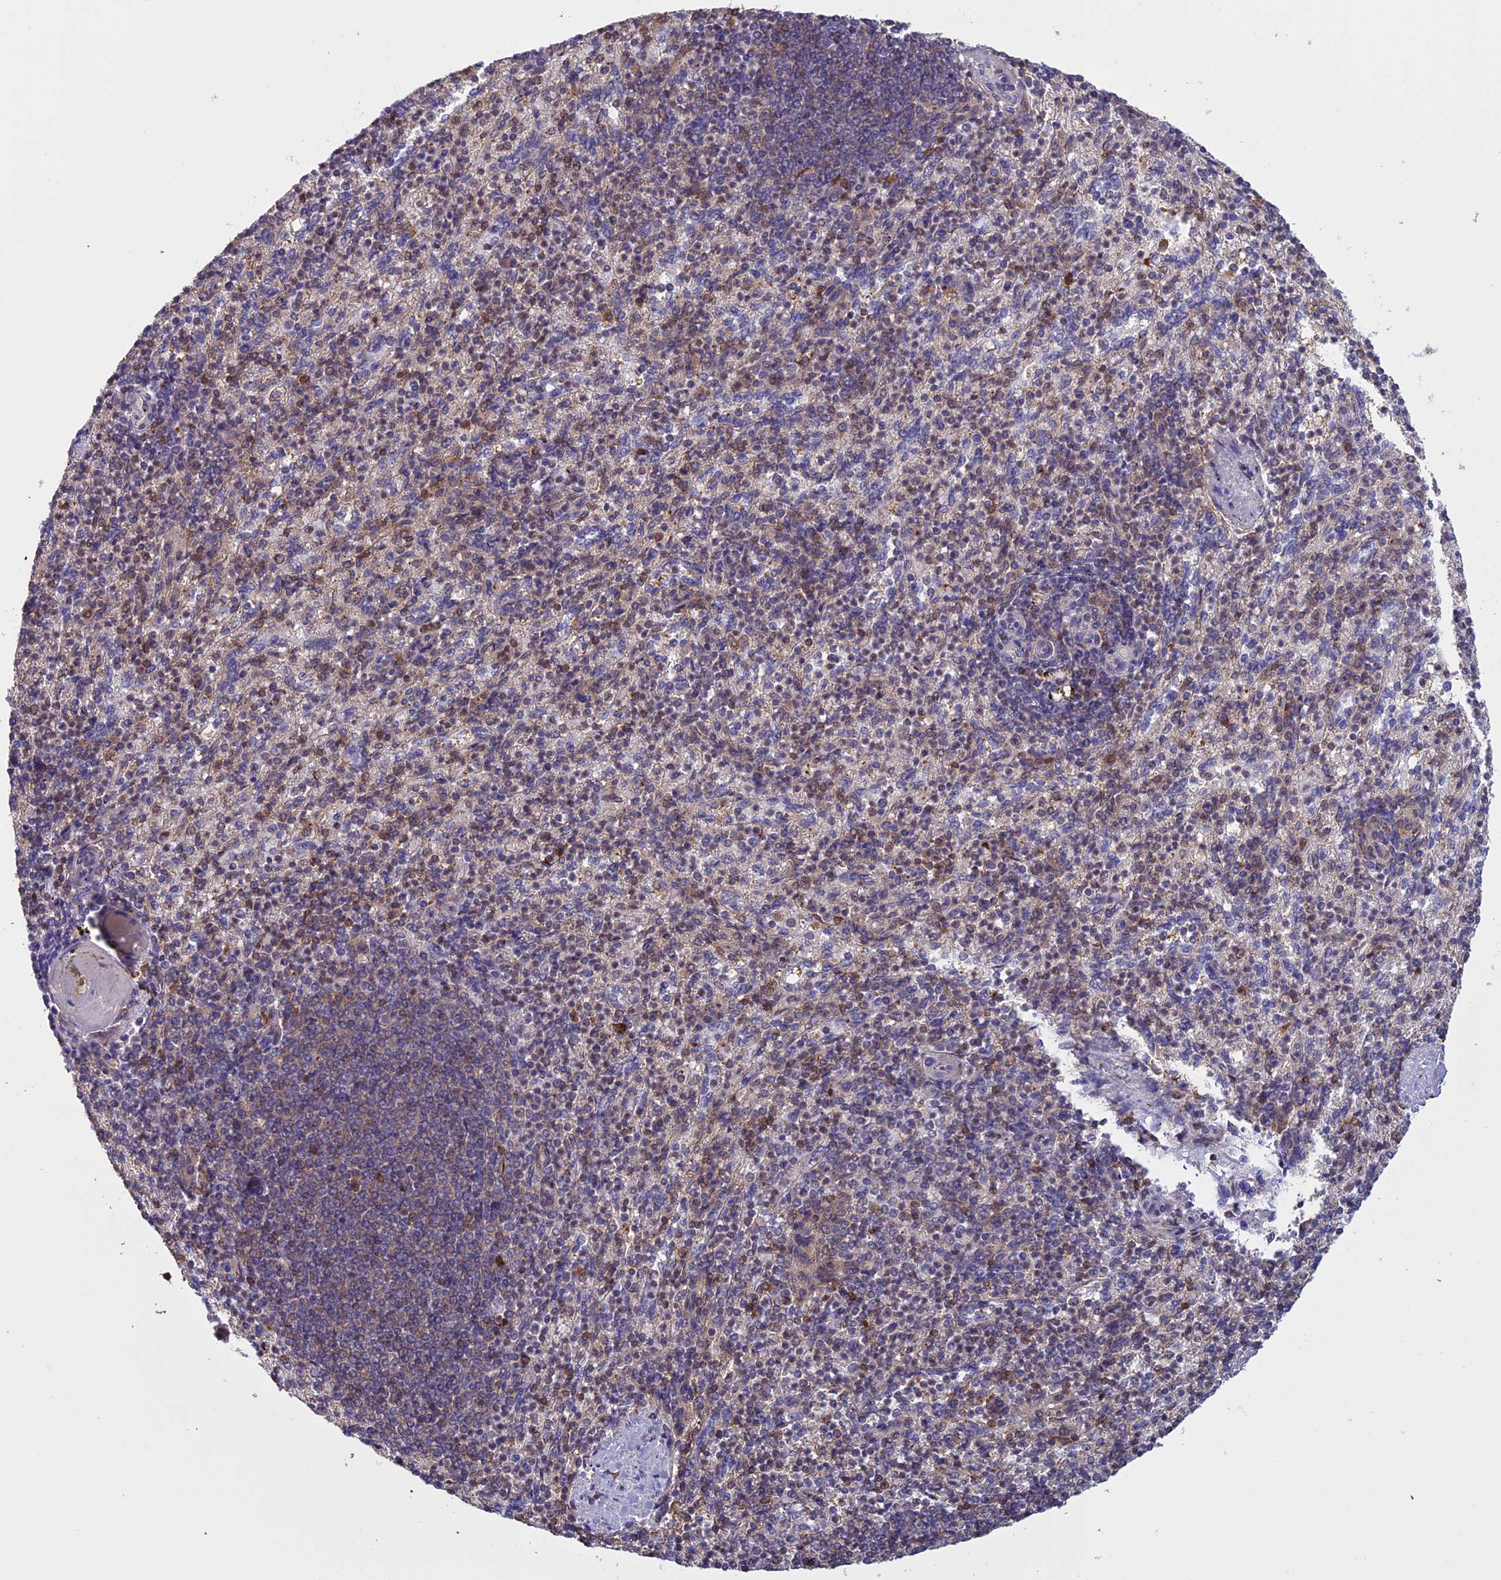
{"staining": {"intensity": "weak", "quantity": "25%-75%", "location": "cytoplasmic/membranous"}, "tissue": "spleen", "cell_type": "Cells in red pulp", "image_type": "normal", "snomed": [{"axis": "morphology", "description": "Normal tissue, NOS"}, {"axis": "topography", "description": "Spleen"}], "caption": "Immunohistochemical staining of benign human spleen shows 25%-75% levels of weak cytoplasmic/membranous protein staining in approximately 25%-75% of cells in red pulp.", "gene": "ARHGAP18", "patient": {"sex": "female", "age": 74}}